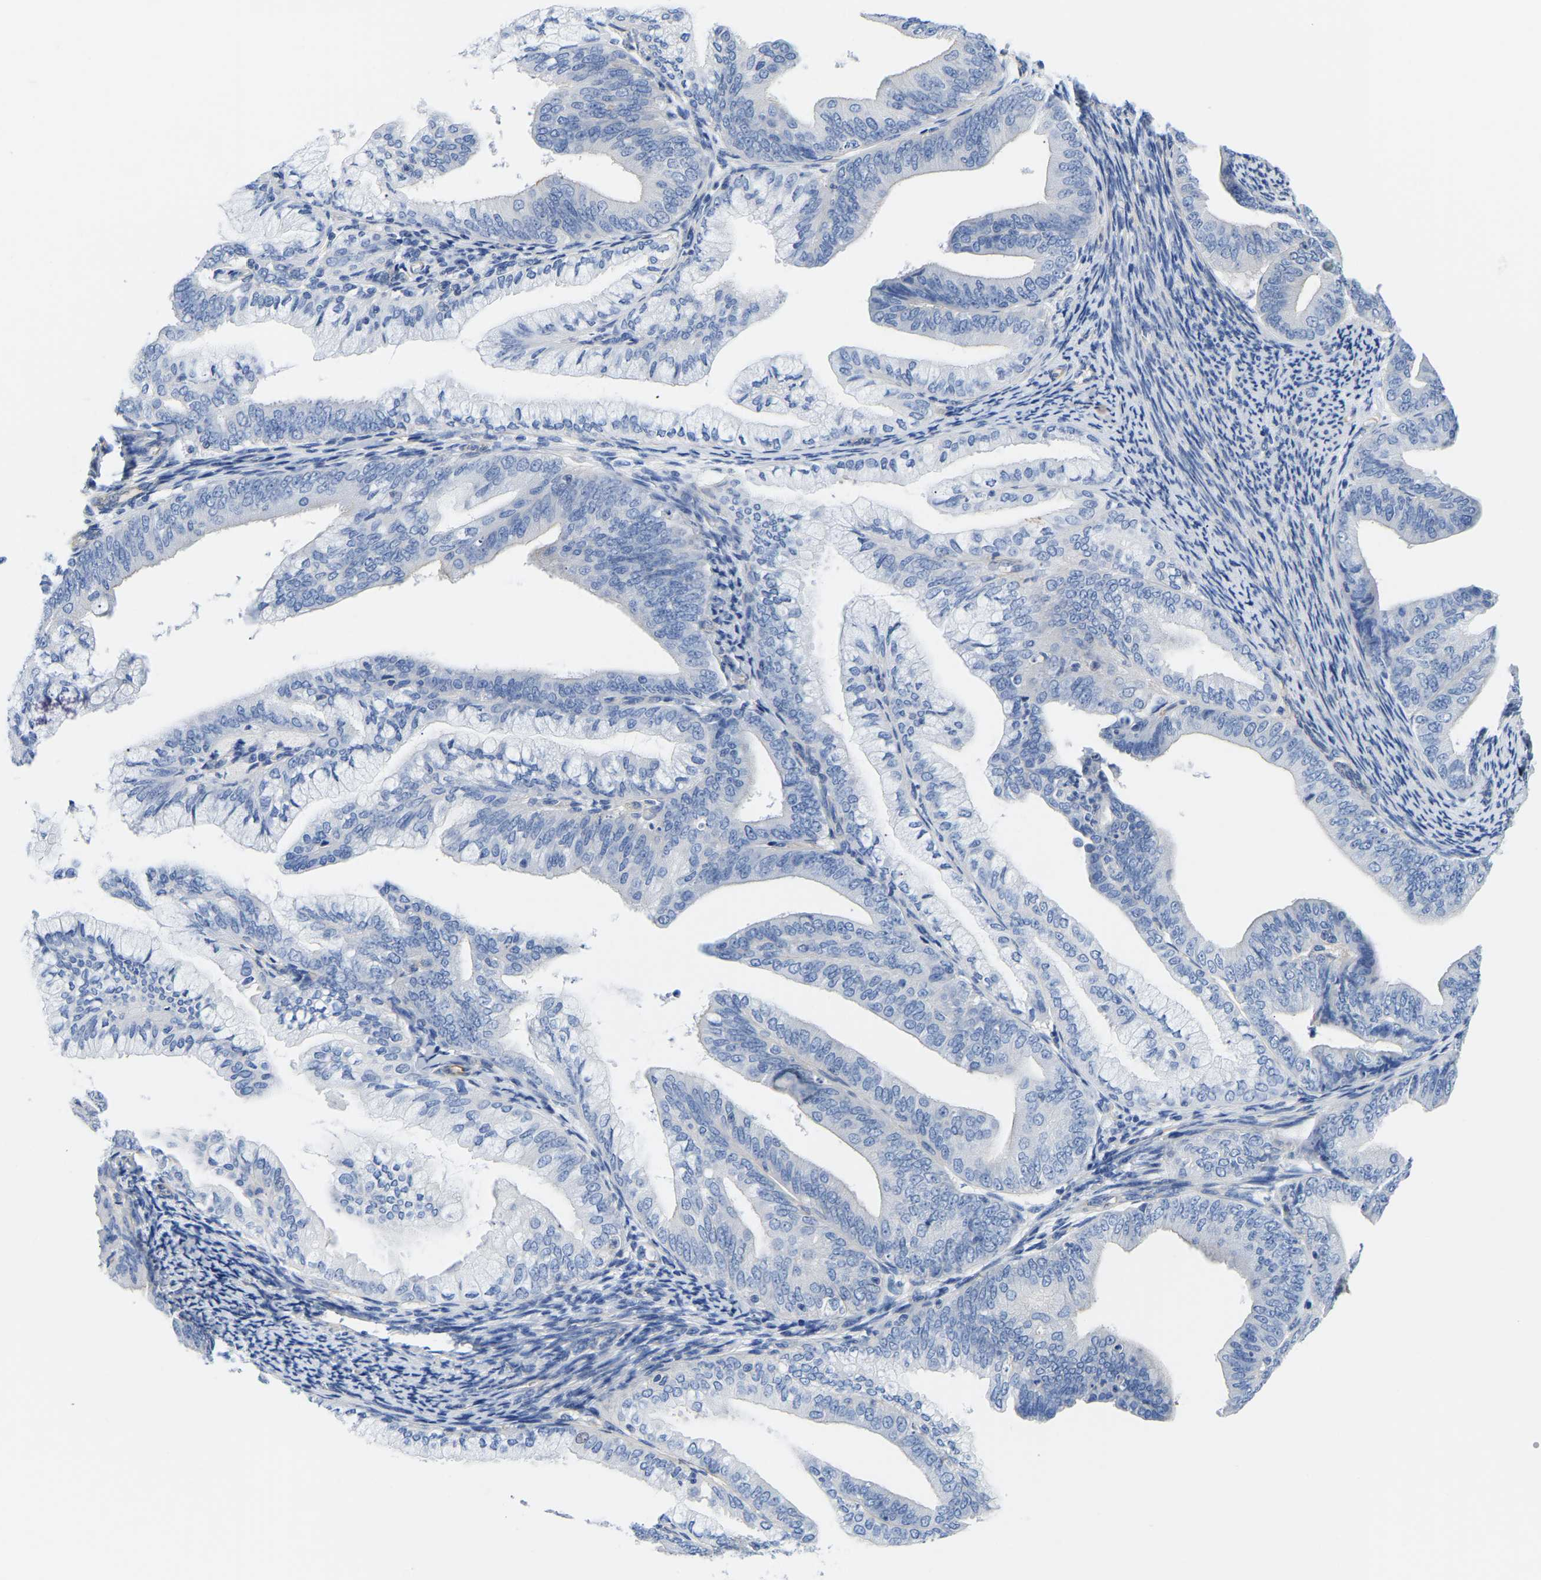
{"staining": {"intensity": "negative", "quantity": "none", "location": "none"}, "tissue": "endometrial cancer", "cell_type": "Tumor cells", "image_type": "cancer", "snomed": [{"axis": "morphology", "description": "Adenocarcinoma, NOS"}, {"axis": "topography", "description": "Endometrium"}], "caption": "This photomicrograph is of adenocarcinoma (endometrial) stained with immunohistochemistry (IHC) to label a protein in brown with the nuclei are counter-stained blue. There is no expression in tumor cells.", "gene": "UPK3A", "patient": {"sex": "female", "age": 63}}